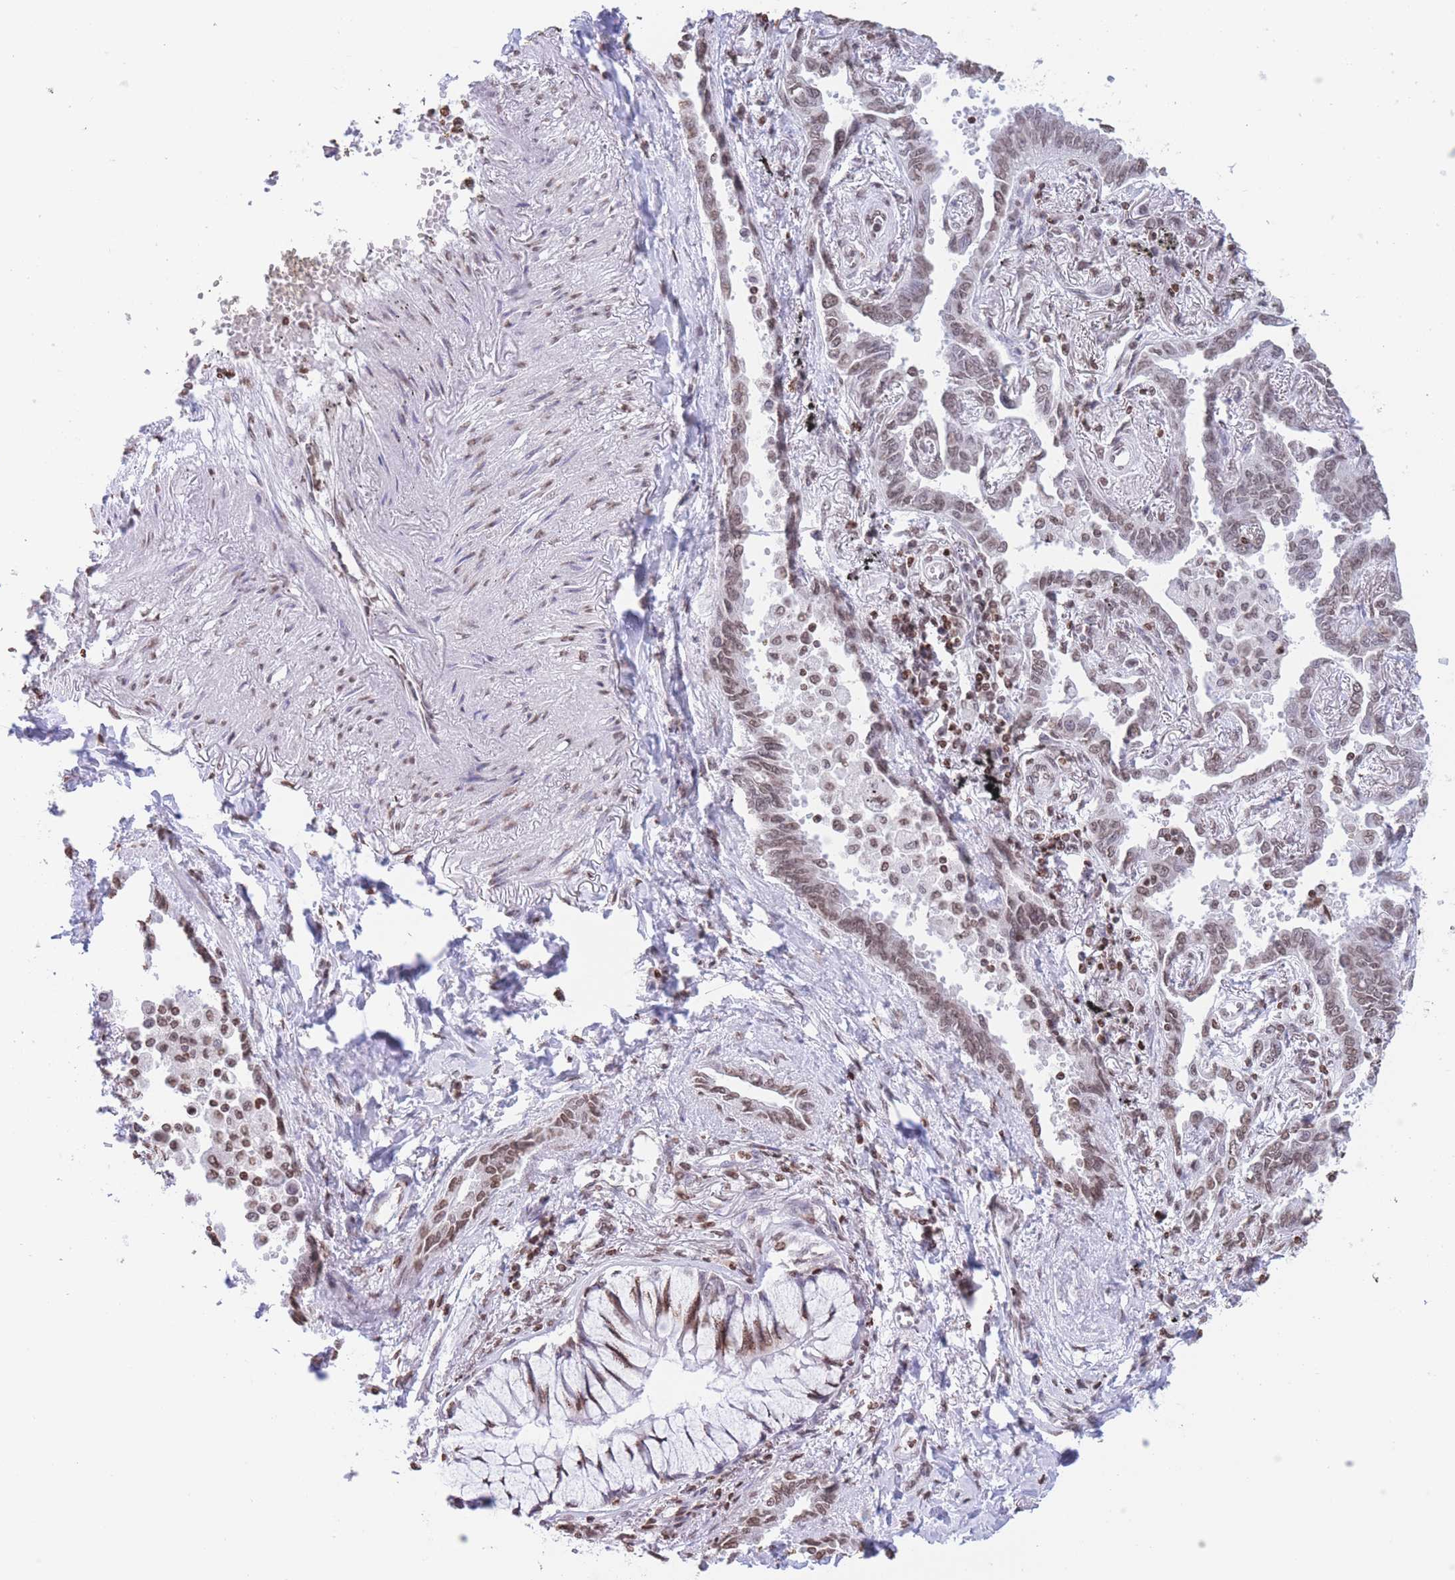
{"staining": {"intensity": "moderate", "quantity": ">75%", "location": "nuclear"}, "tissue": "lung cancer", "cell_type": "Tumor cells", "image_type": "cancer", "snomed": [{"axis": "morphology", "description": "Adenocarcinoma, NOS"}, {"axis": "topography", "description": "Lung"}], "caption": "The immunohistochemical stain shows moderate nuclear expression in tumor cells of lung adenocarcinoma tissue.", "gene": "H2BC11", "patient": {"sex": "male", "age": 67}}